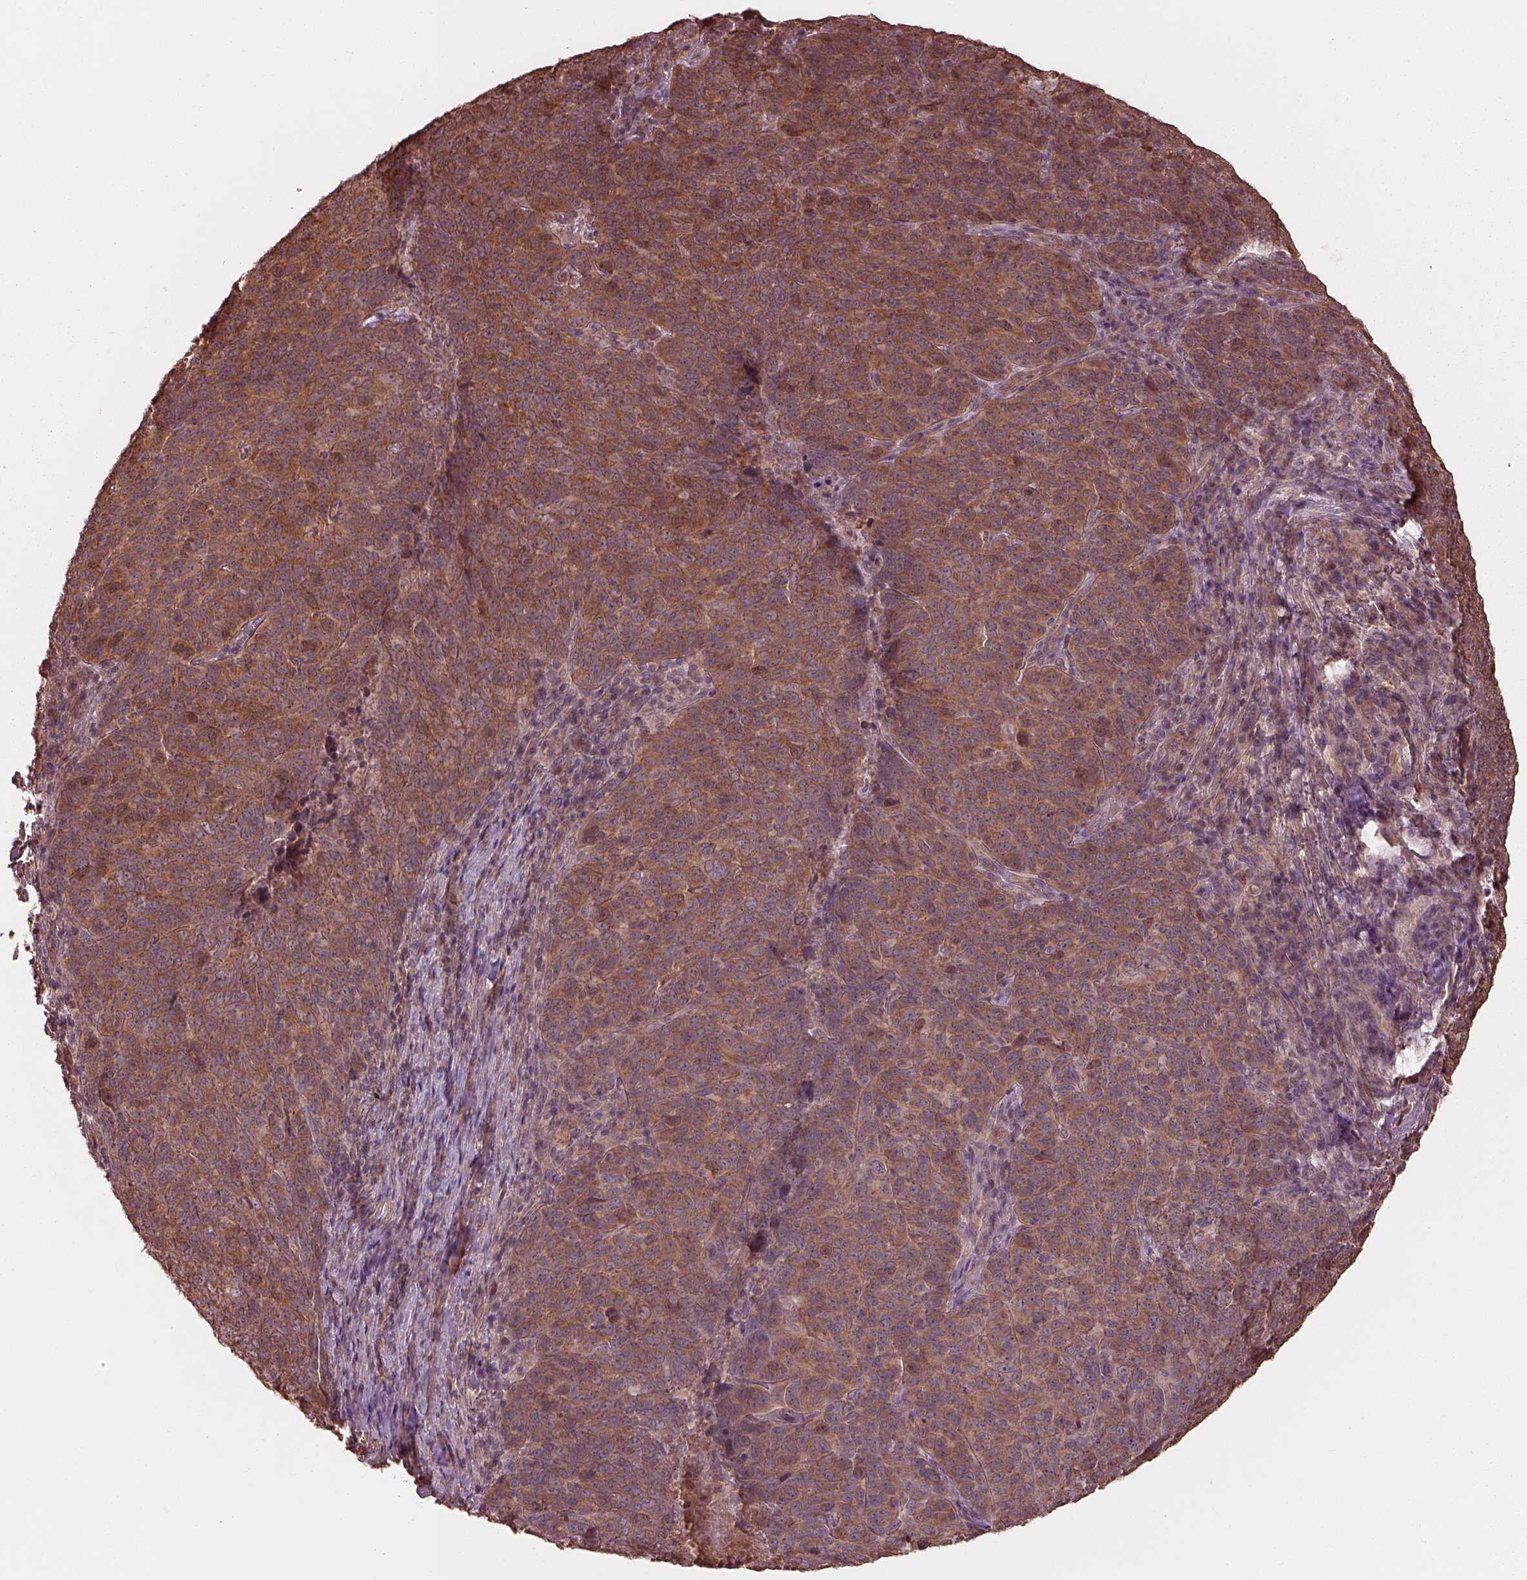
{"staining": {"intensity": "strong", "quantity": ">75%", "location": "cytoplasmic/membranous"}, "tissue": "skin cancer", "cell_type": "Tumor cells", "image_type": "cancer", "snomed": [{"axis": "morphology", "description": "Squamous cell carcinoma, NOS"}, {"axis": "topography", "description": "Skin"}, {"axis": "topography", "description": "Anal"}], "caption": "Skin cancer was stained to show a protein in brown. There is high levels of strong cytoplasmic/membranous expression in approximately >75% of tumor cells.", "gene": "METTL4", "patient": {"sex": "female", "age": 51}}